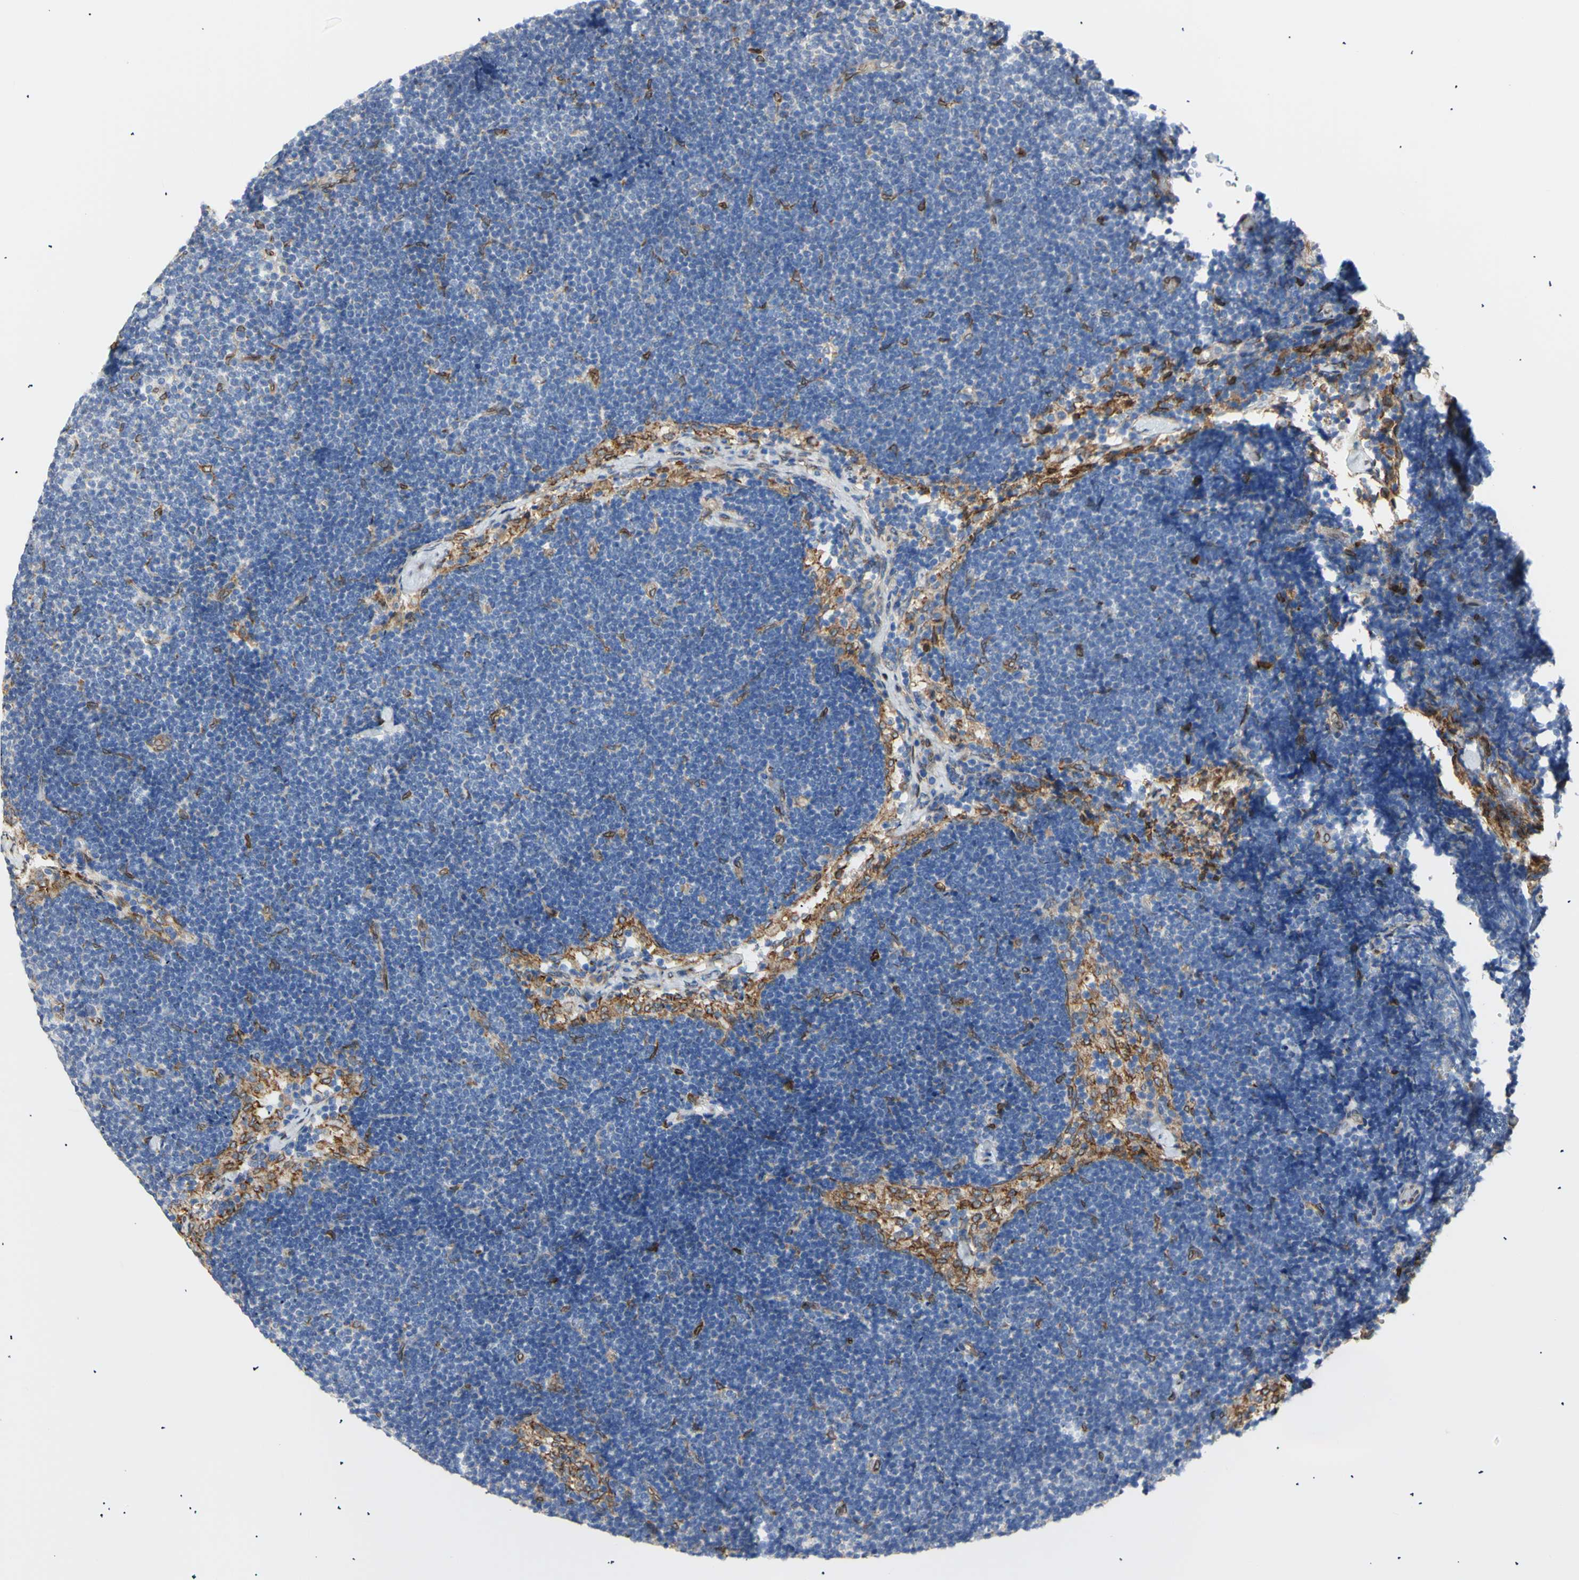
{"staining": {"intensity": "moderate", "quantity": "<25%", "location": "cytoplasmic/membranous,nuclear"}, "tissue": "lymph node", "cell_type": "Germinal center cells", "image_type": "normal", "snomed": [{"axis": "morphology", "description": "Normal tissue, NOS"}, {"axis": "topography", "description": "Lymph node"}], "caption": "IHC (DAB) staining of unremarkable lymph node displays moderate cytoplasmic/membranous,nuclear protein expression in approximately <25% of germinal center cells.", "gene": "ERLIN1", "patient": {"sex": "male", "age": 63}}